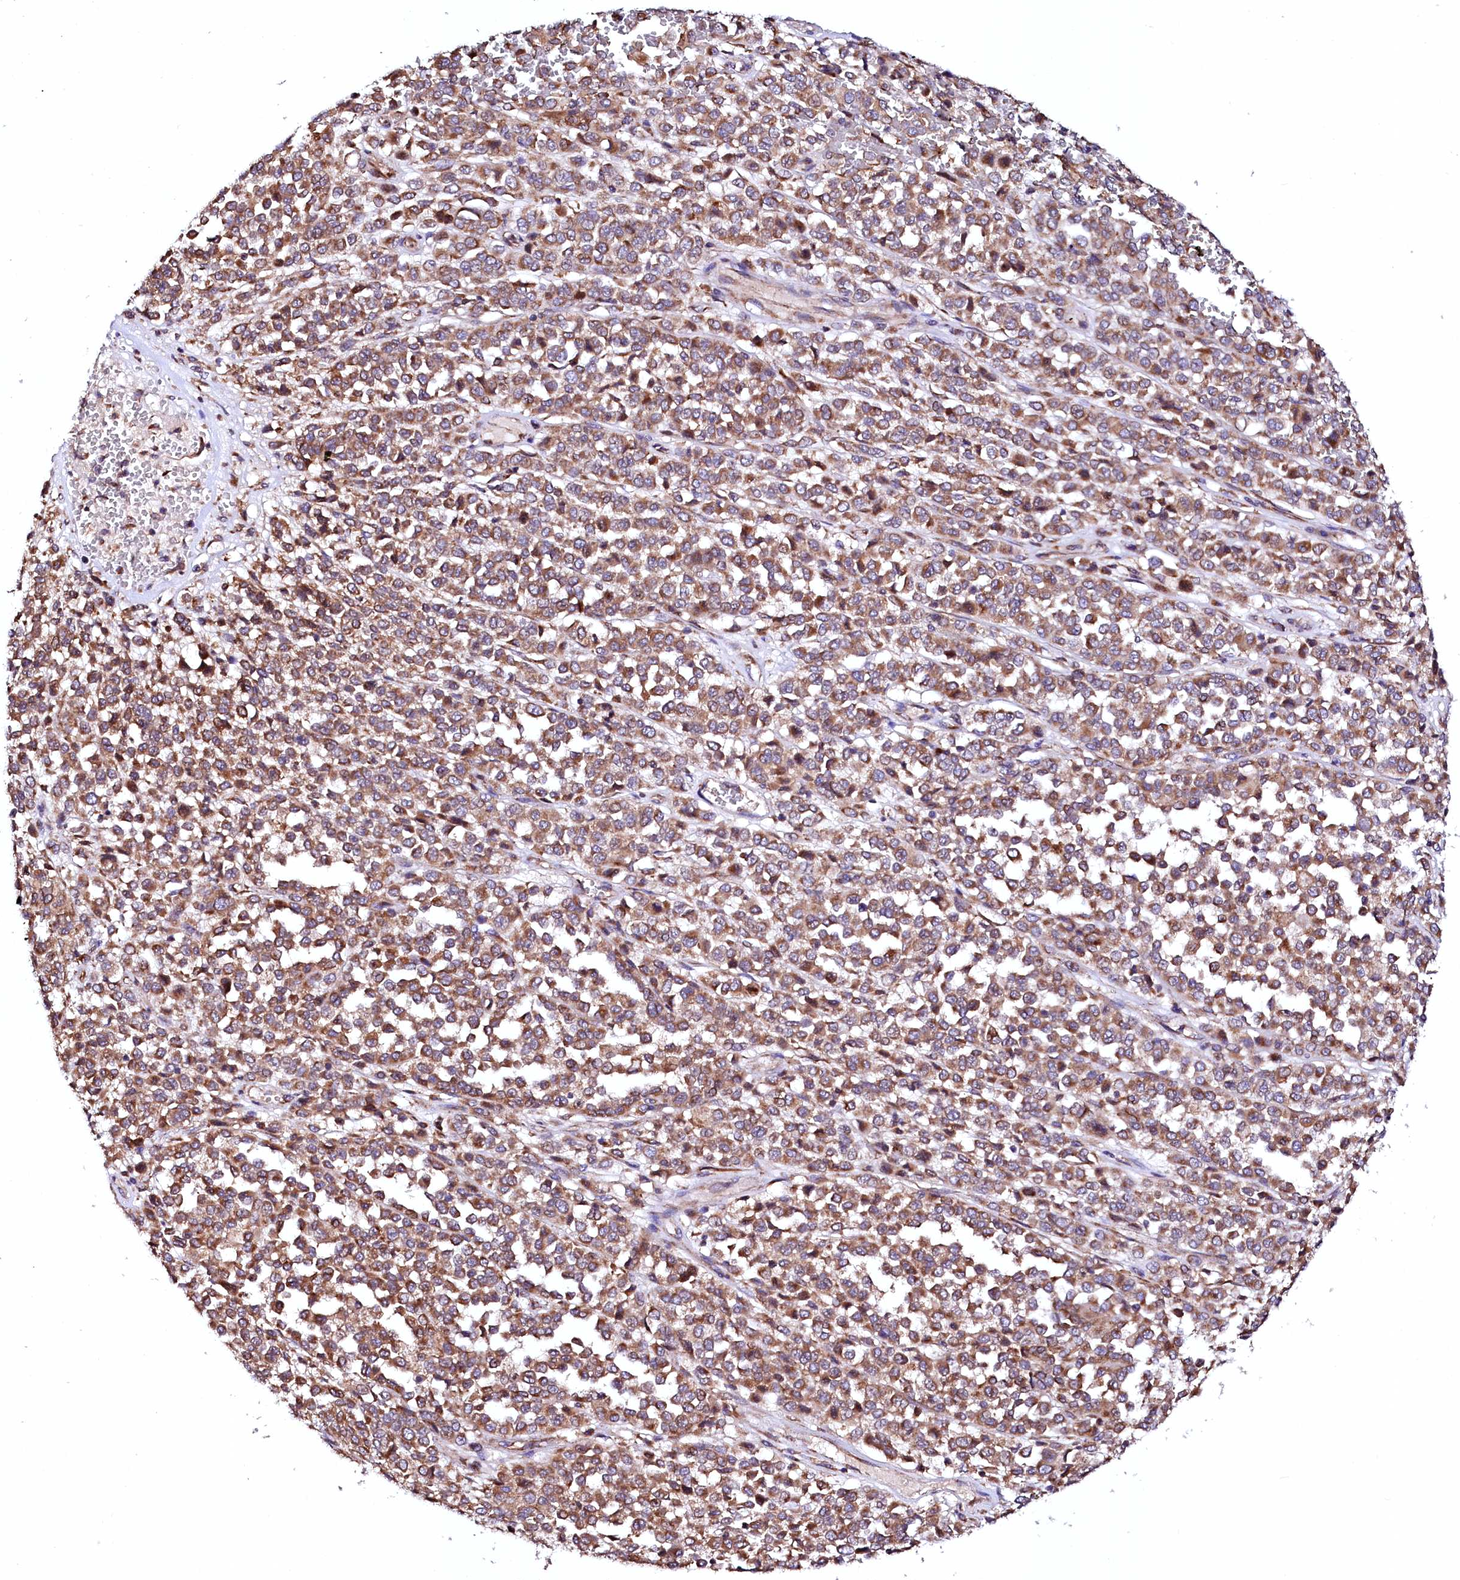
{"staining": {"intensity": "moderate", "quantity": ">75%", "location": "cytoplasmic/membranous"}, "tissue": "melanoma", "cell_type": "Tumor cells", "image_type": "cancer", "snomed": [{"axis": "morphology", "description": "Malignant melanoma, Metastatic site"}, {"axis": "topography", "description": "Pancreas"}], "caption": "Immunohistochemical staining of human melanoma reveals medium levels of moderate cytoplasmic/membranous expression in about >75% of tumor cells. (DAB IHC with brightfield microscopy, high magnification).", "gene": "UBE3C", "patient": {"sex": "female", "age": 30}}